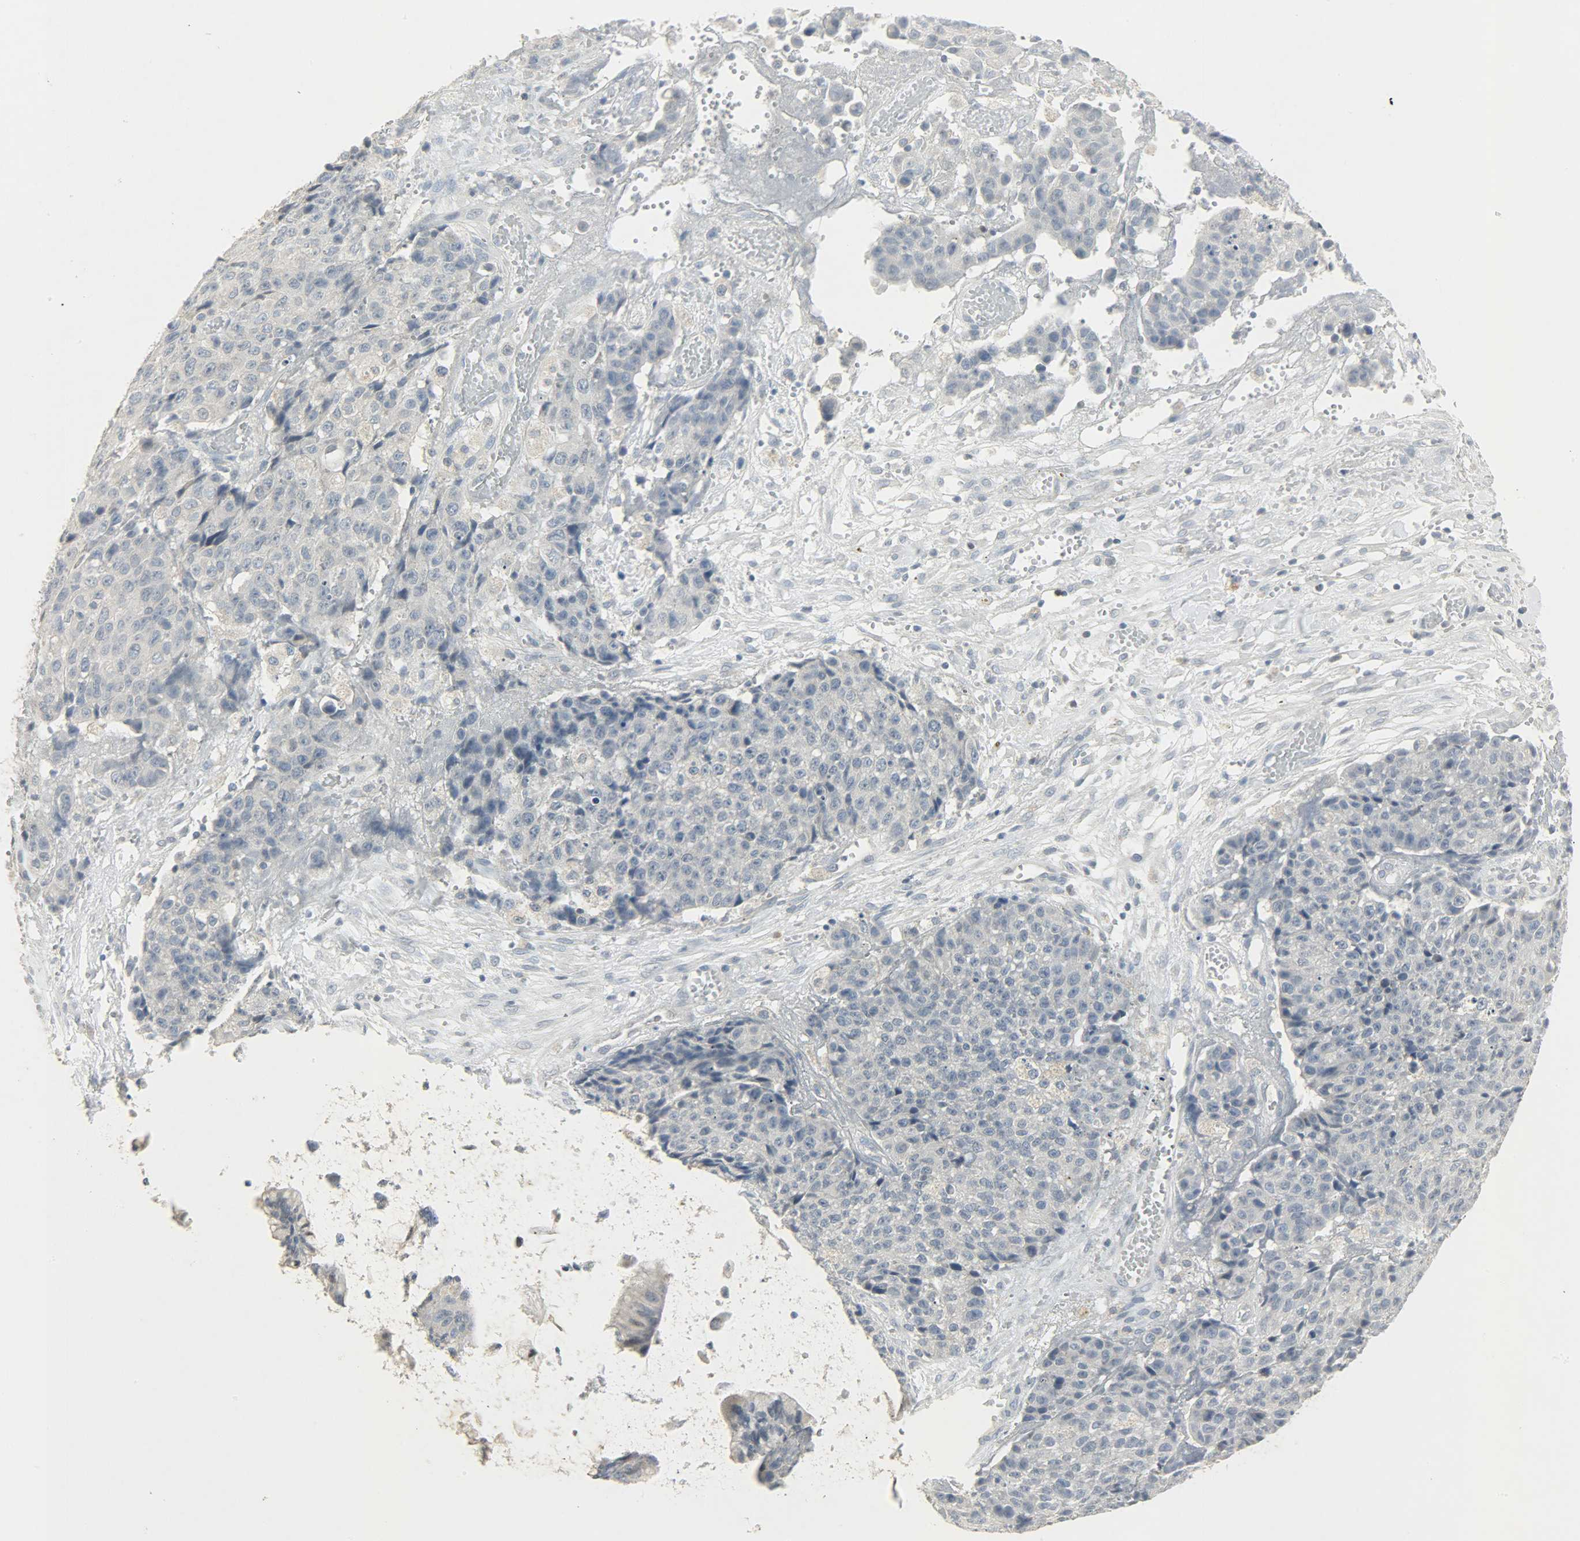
{"staining": {"intensity": "negative", "quantity": "none", "location": "none"}, "tissue": "ovarian cancer", "cell_type": "Tumor cells", "image_type": "cancer", "snomed": [{"axis": "morphology", "description": "Carcinoma, endometroid"}, {"axis": "topography", "description": "Ovary"}], "caption": "Endometroid carcinoma (ovarian) stained for a protein using immunohistochemistry (IHC) reveals no positivity tumor cells.", "gene": "CAMK4", "patient": {"sex": "female", "age": 42}}